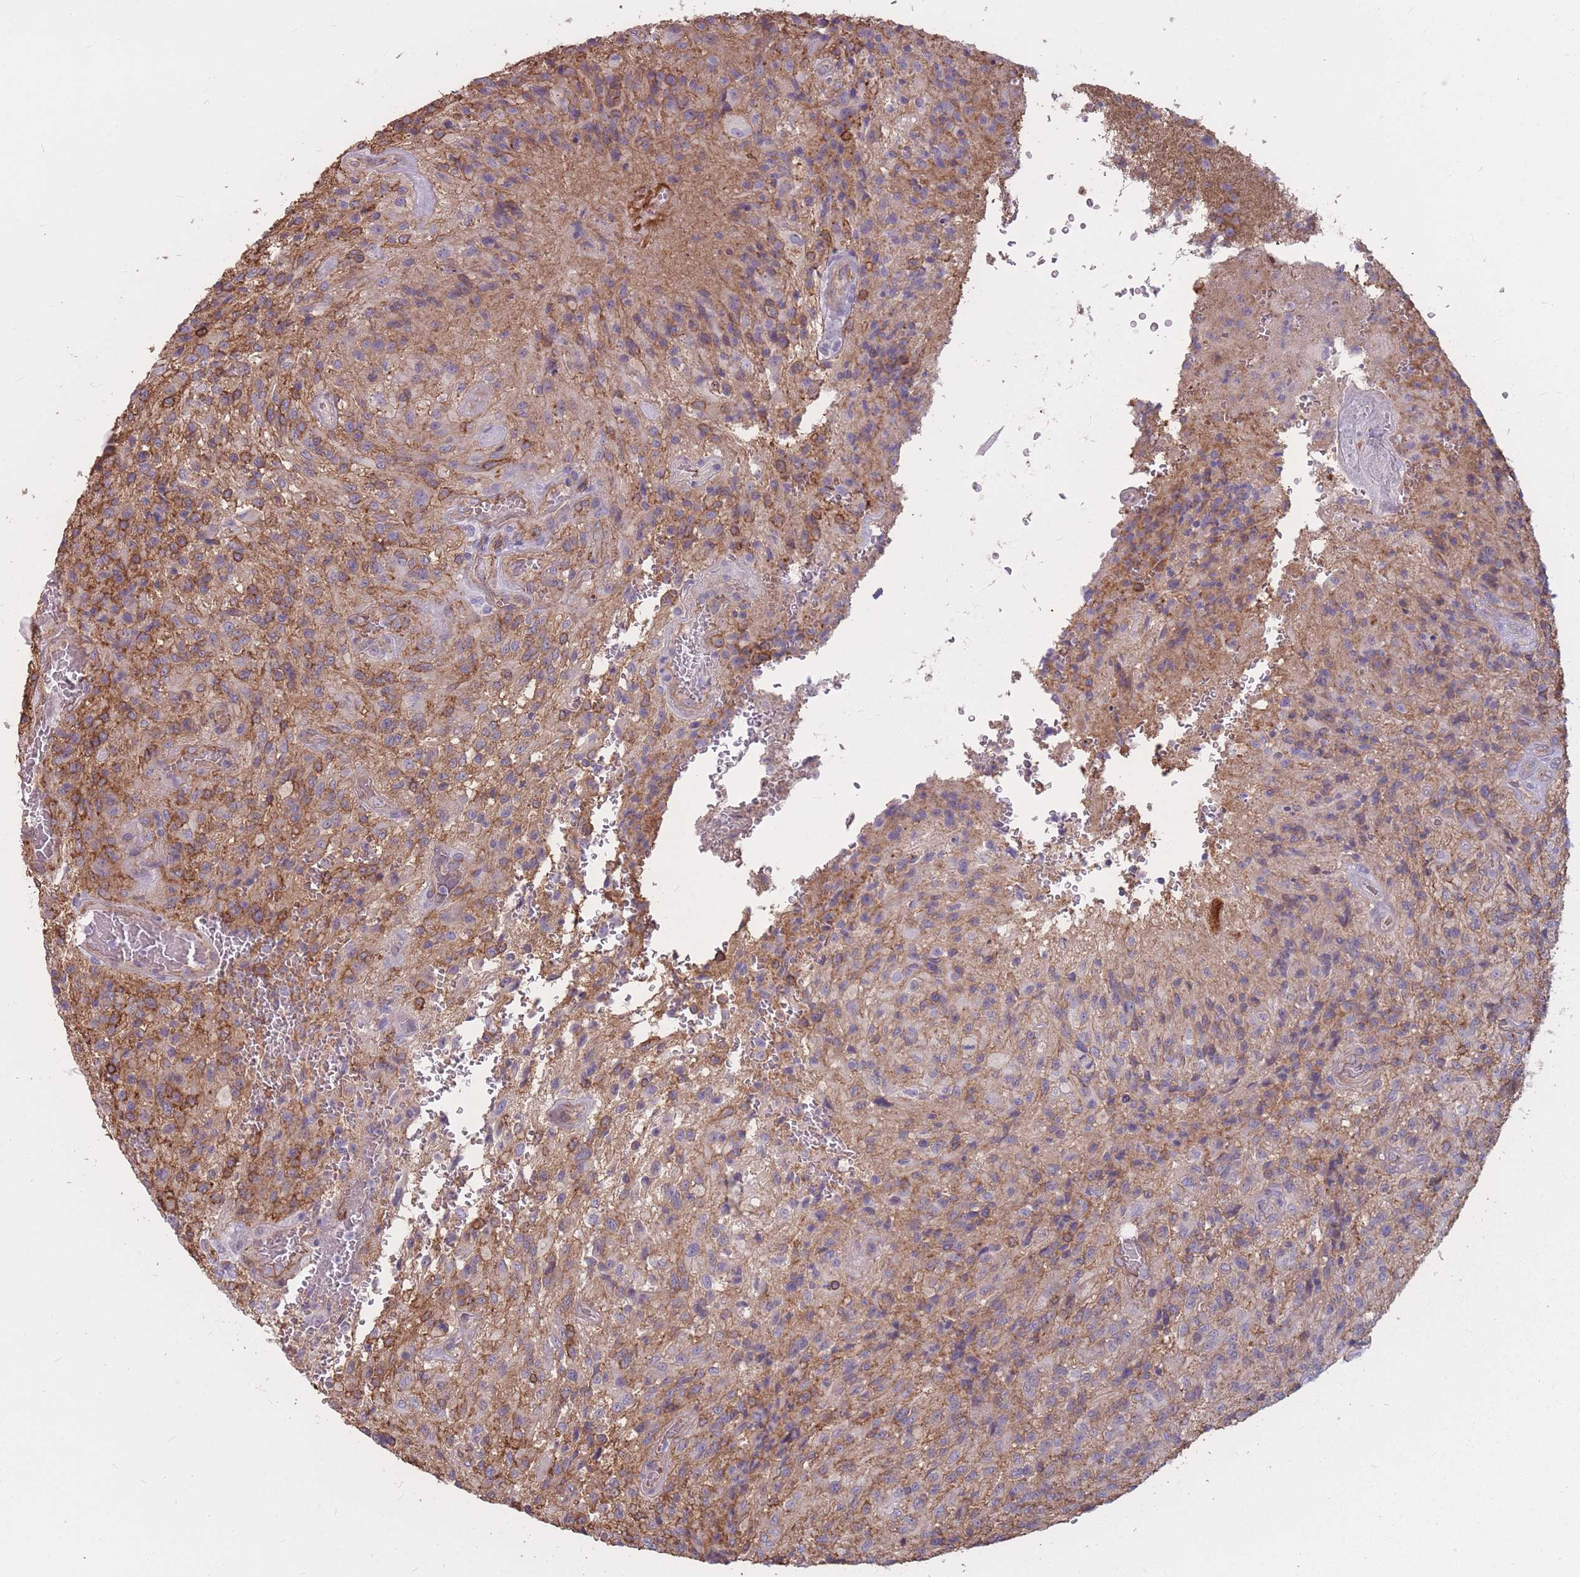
{"staining": {"intensity": "moderate", "quantity": "<25%", "location": "cytoplasmic/membranous"}, "tissue": "glioma", "cell_type": "Tumor cells", "image_type": "cancer", "snomed": [{"axis": "morphology", "description": "Normal tissue, NOS"}, {"axis": "morphology", "description": "Glioma, malignant, High grade"}, {"axis": "topography", "description": "Cerebral cortex"}], "caption": "This photomicrograph displays immunohistochemistry (IHC) staining of glioma, with low moderate cytoplasmic/membranous expression in about <25% of tumor cells.", "gene": "GNA11", "patient": {"sex": "male", "age": 56}}